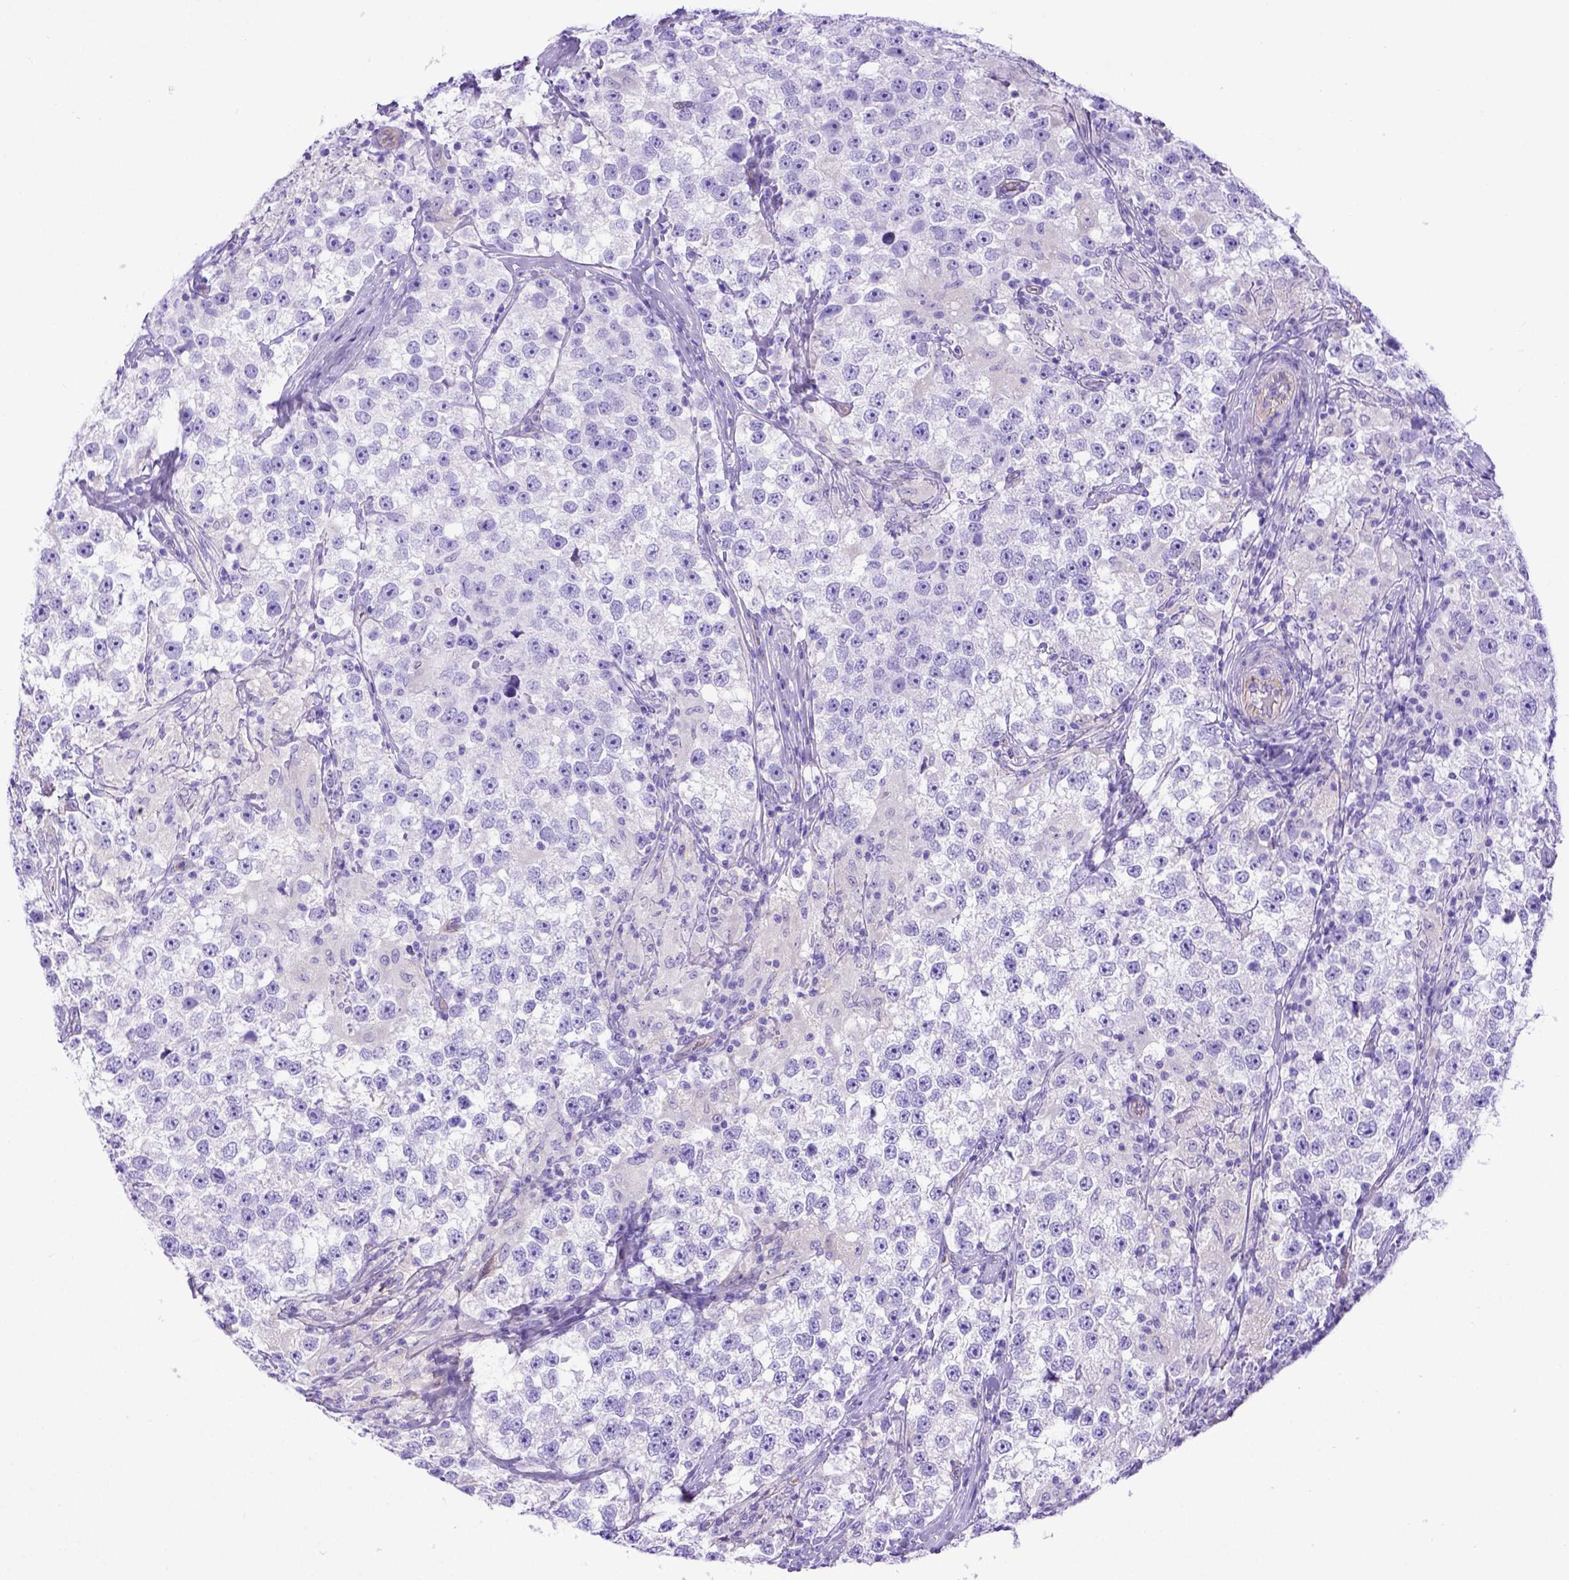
{"staining": {"intensity": "negative", "quantity": "none", "location": "none"}, "tissue": "testis cancer", "cell_type": "Tumor cells", "image_type": "cancer", "snomed": [{"axis": "morphology", "description": "Seminoma, NOS"}, {"axis": "topography", "description": "Testis"}], "caption": "Tumor cells show no significant expression in testis seminoma. (DAB immunohistochemistry with hematoxylin counter stain).", "gene": "LRRC18", "patient": {"sex": "male", "age": 46}}